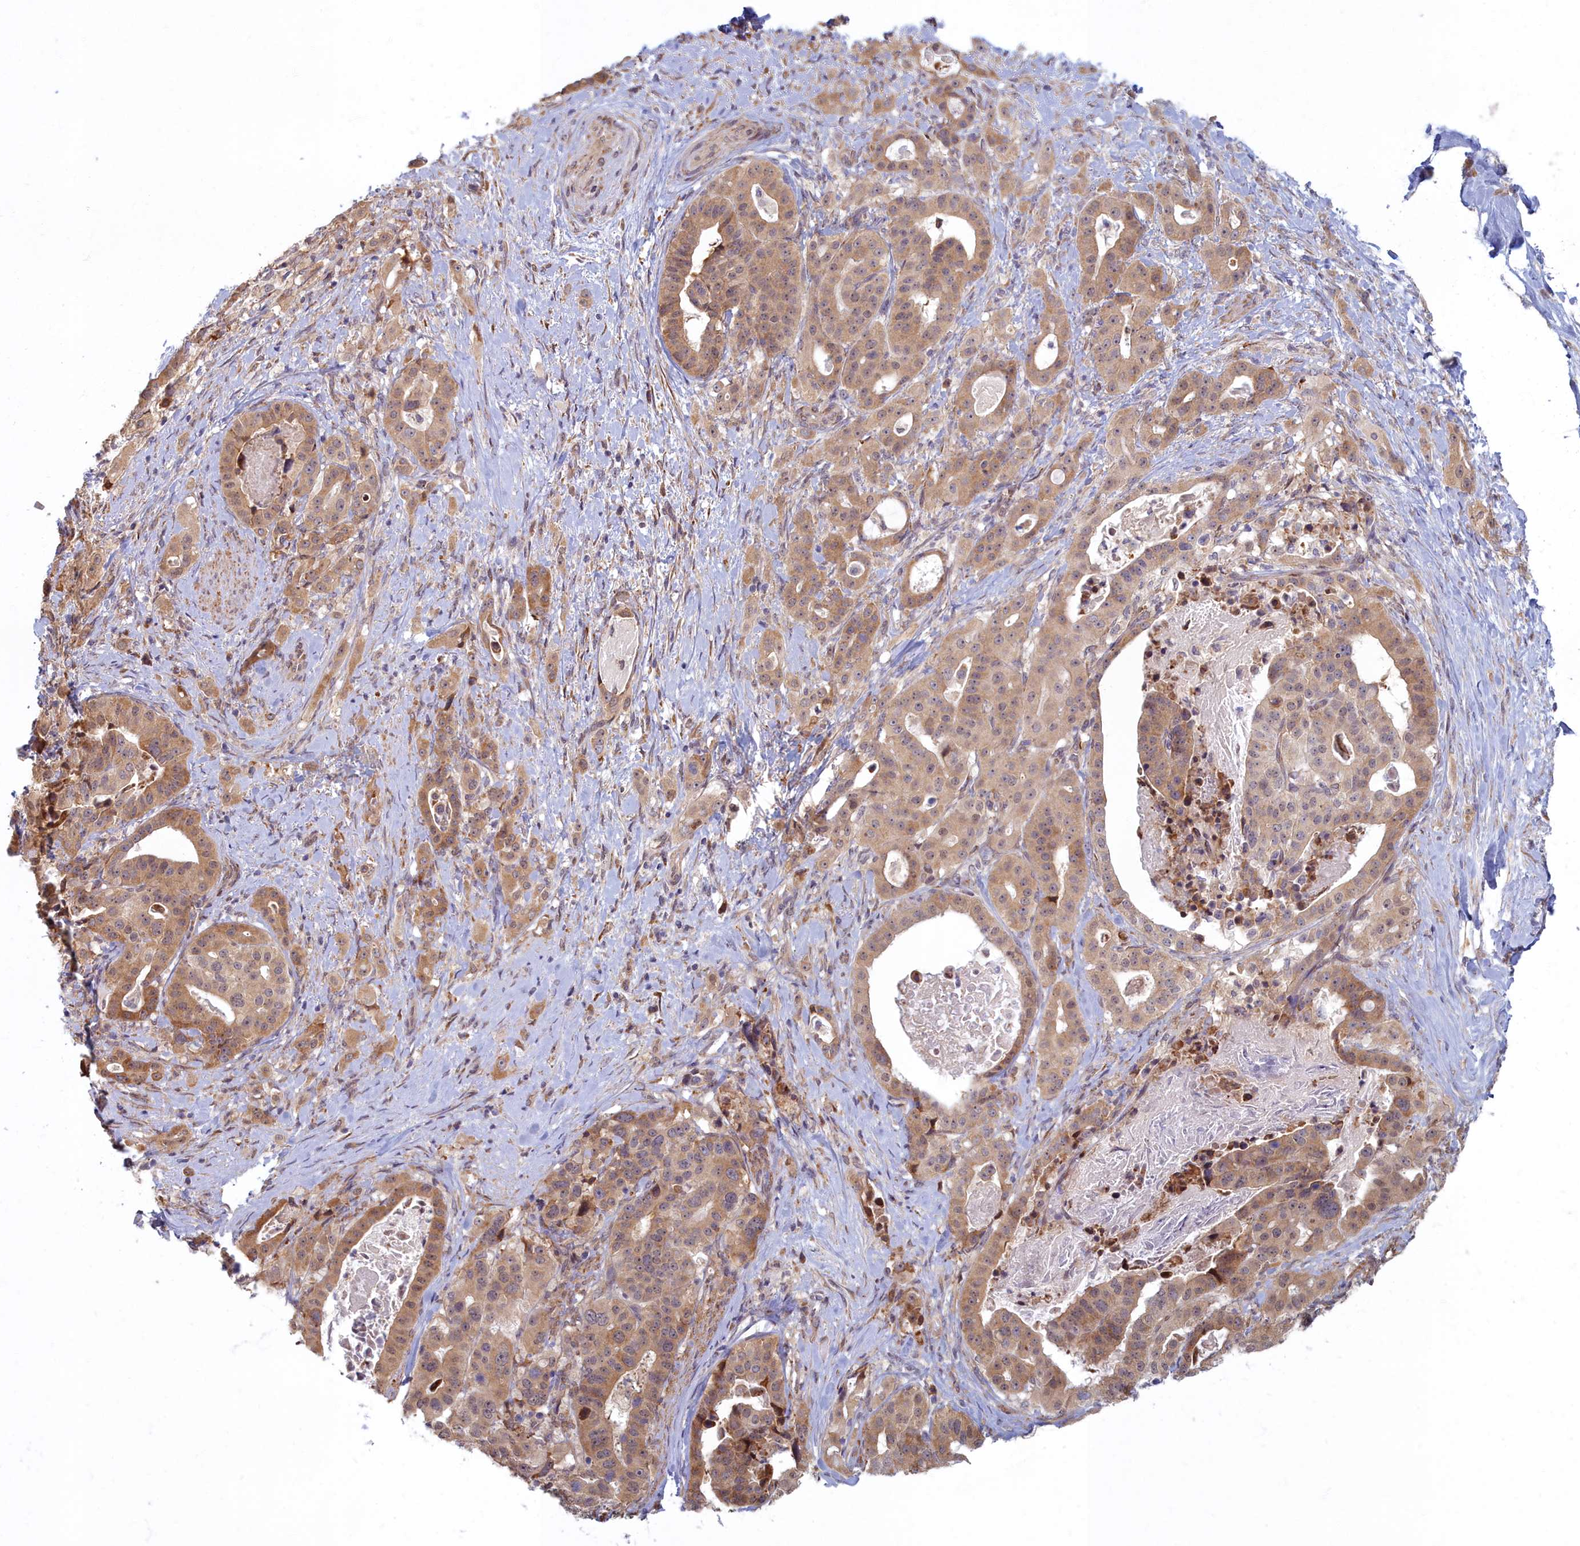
{"staining": {"intensity": "moderate", "quantity": ">75%", "location": "cytoplasmic/membranous"}, "tissue": "stomach cancer", "cell_type": "Tumor cells", "image_type": "cancer", "snomed": [{"axis": "morphology", "description": "Adenocarcinoma, NOS"}, {"axis": "topography", "description": "Stomach"}], "caption": "DAB immunohistochemical staining of stomach adenocarcinoma shows moderate cytoplasmic/membranous protein staining in approximately >75% of tumor cells.", "gene": "MAK16", "patient": {"sex": "male", "age": 48}}